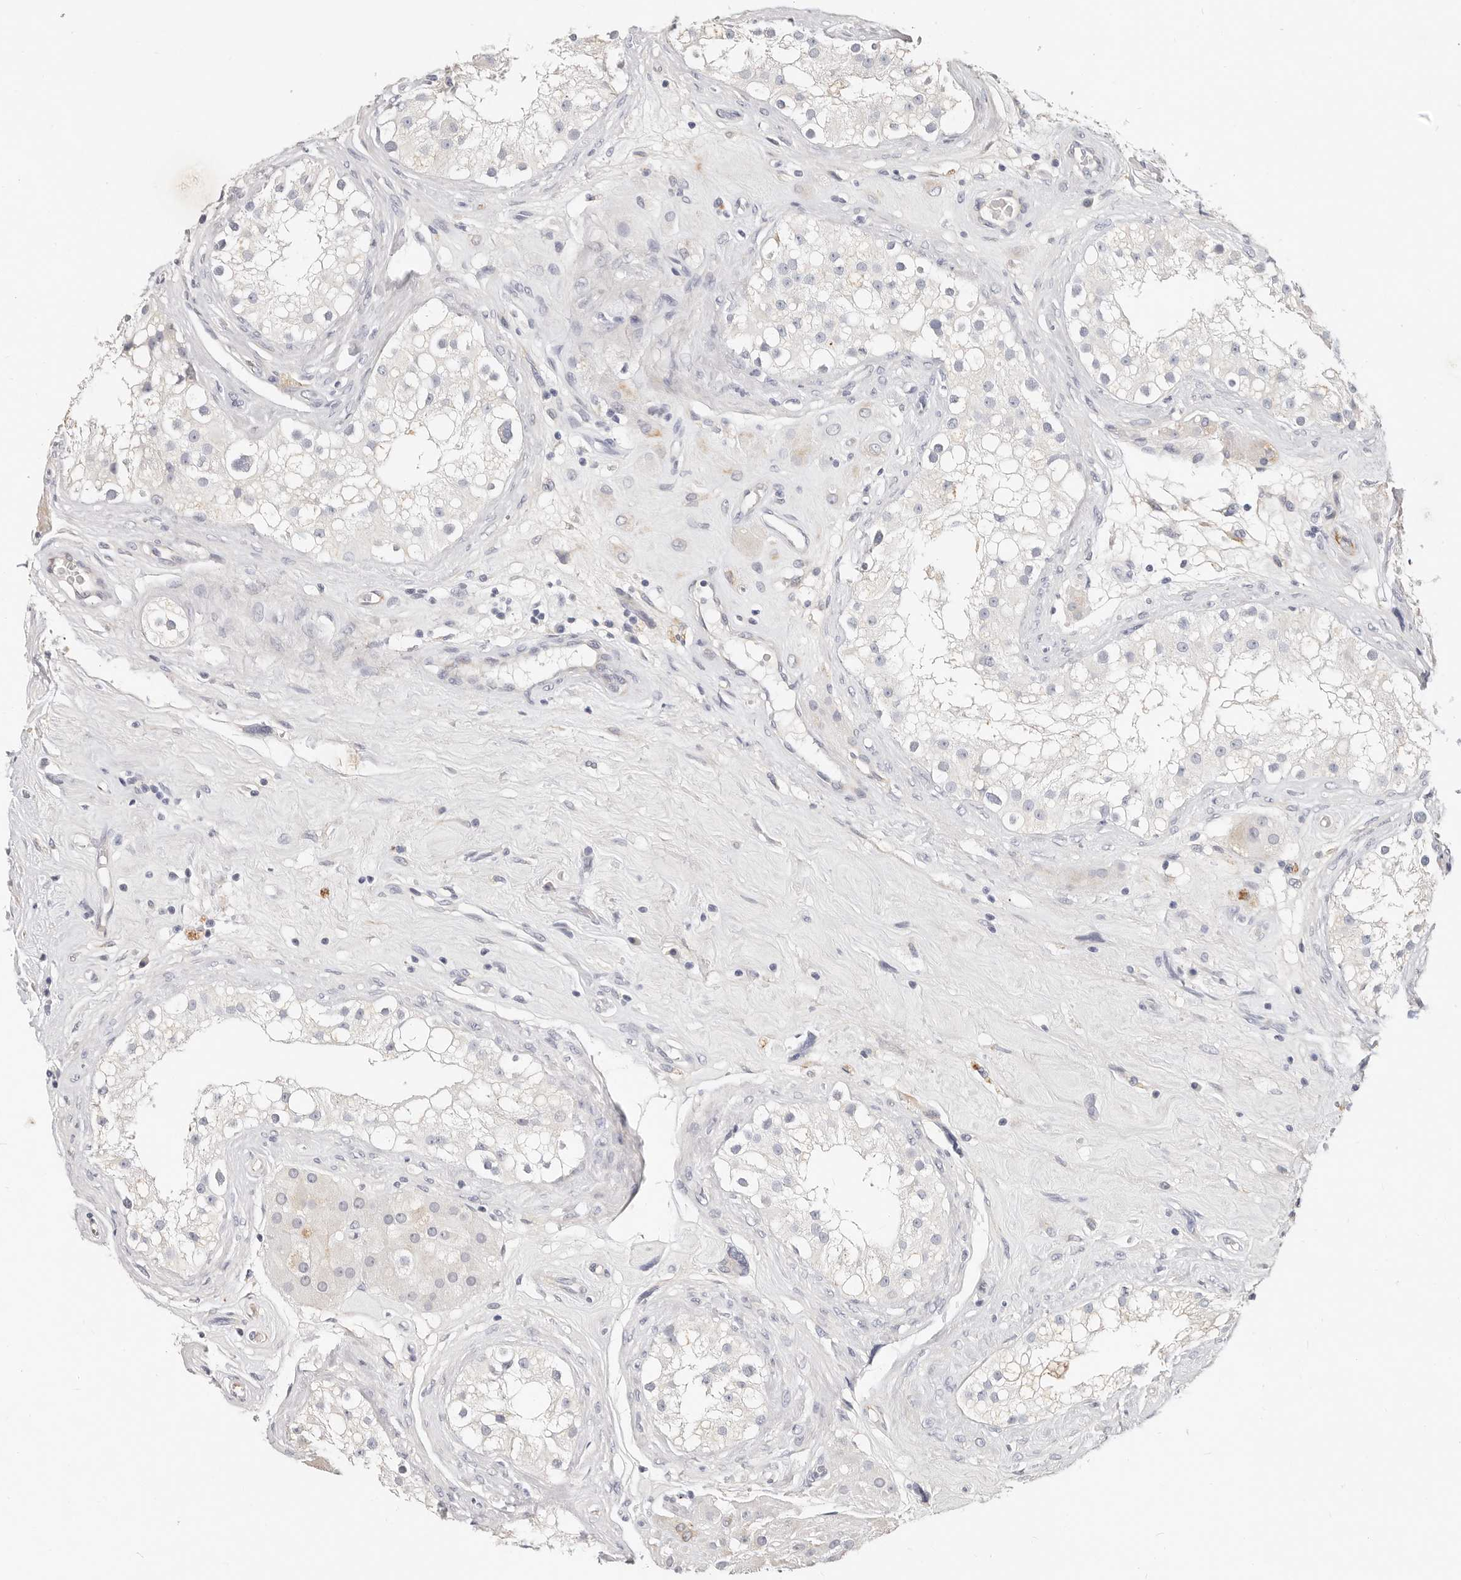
{"staining": {"intensity": "strong", "quantity": "25%-75%", "location": "cytoplasmic/membranous,nuclear"}, "tissue": "testis", "cell_type": "Cells in seminiferous ducts", "image_type": "normal", "snomed": [{"axis": "morphology", "description": "Normal tissue, NOS"}, {"axis": "topography", "description": "Testis"}], "caption": "Protein staining shows strong cytoplasmic/membranous,nuclear expression in about 25%-75% of cells in seminiferous ducts in benign testis. (Brightfield microscopy of DAB IHC at high magnification).", "gene": "ZRANB1", "patient": {"sex": "male", "age": 84}}